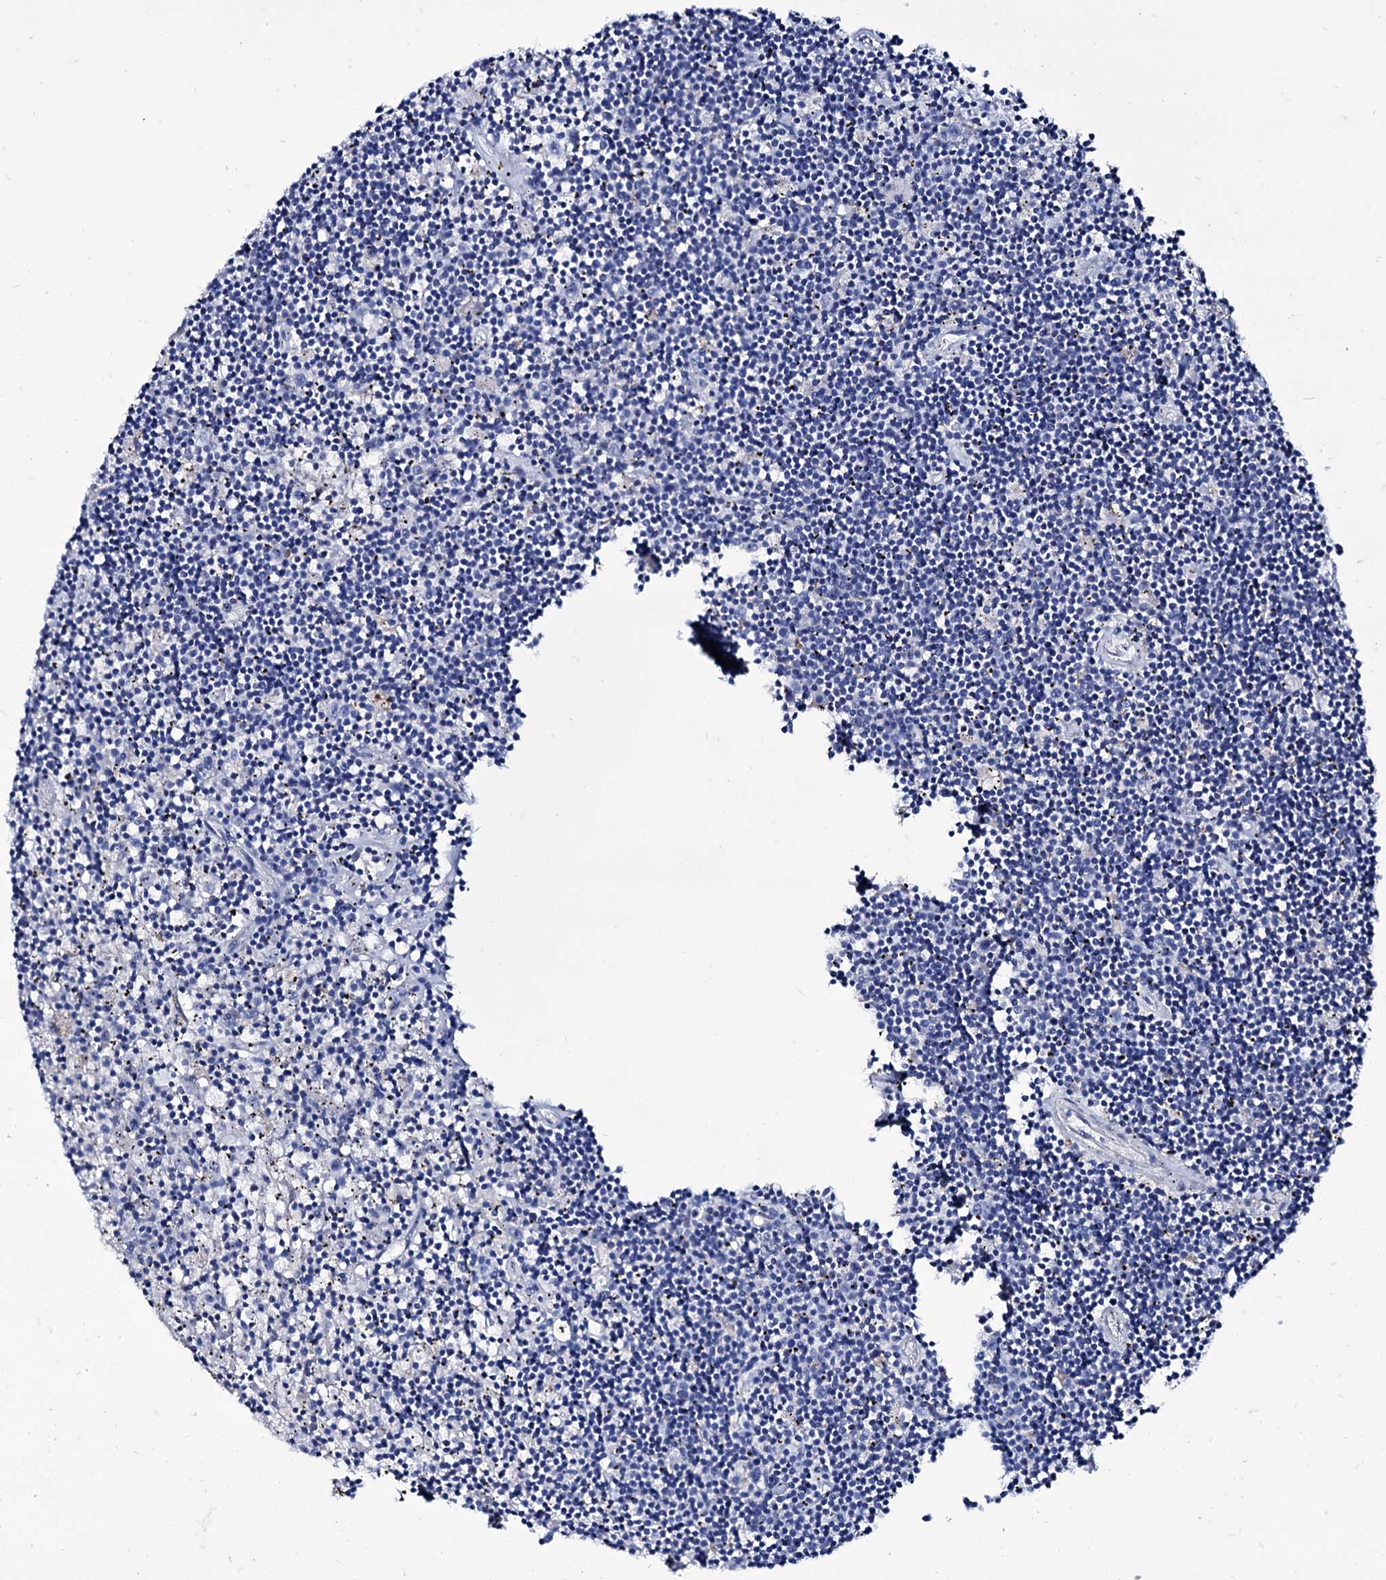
{"staining": {"intensity": "negative", "quantity": "none", "location": "none"}, "tissue": "lymphoma", "cell_type": "Tumor cells", "image_type": "cancer", "snomed": [{"axis": "morphology", "description": "Malignant lymphoma, non-Hodgkin's type, Low grade"}, {"axis": "topography", "description": "Spleen"}], "caption": "Malignant lymphoma, non-Hodgkin's type (low-grade) stained for a protein using immunohistochemistry shows no positivity tumor cells.", "gene": "AXL", "patient": {"sex": "male", "age": 76}}